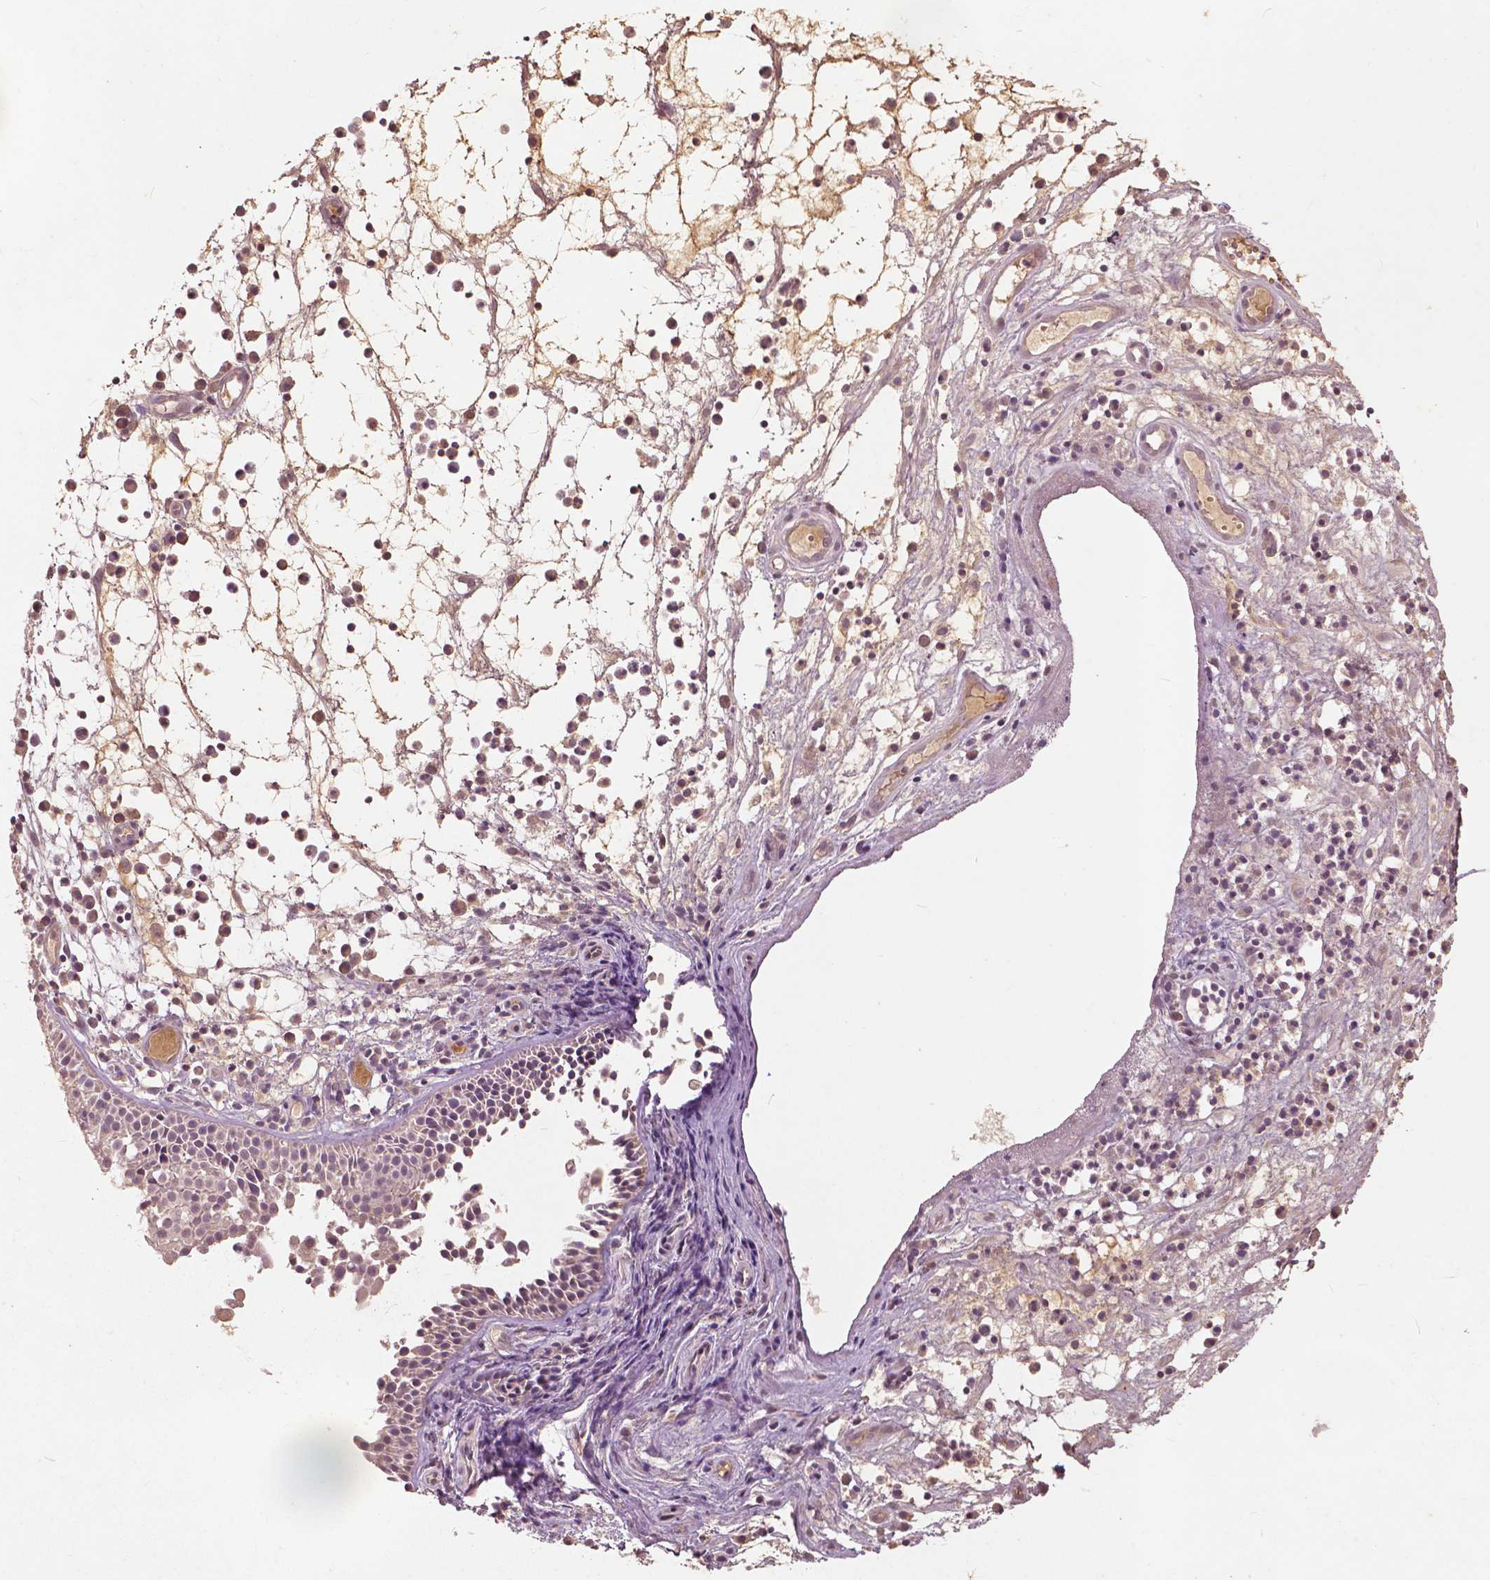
{"staining": {"intensity": "weak", "quantity": "<25%", "location": "nuclear"}, "tissue": "nasopharynx", "cell_type": "Respiratory epithelial cells", "image_type": "normal", "snomed": [{"axis": "morphology", "description": "Normal tissue, NOS"}, {"axis": "topography", "description": "Nasopharynx"}], "caption": "A photomicrograph of human nasopharynx is negative for staining in respiratory epithelial cells. (DAB (3,3'-diaminobenzidine) immunohistochemistry visualized using brightfield microscopy, high magnification).", "gene": "ANGPTL4", "patient": {"sex": "male", "age": 31}}